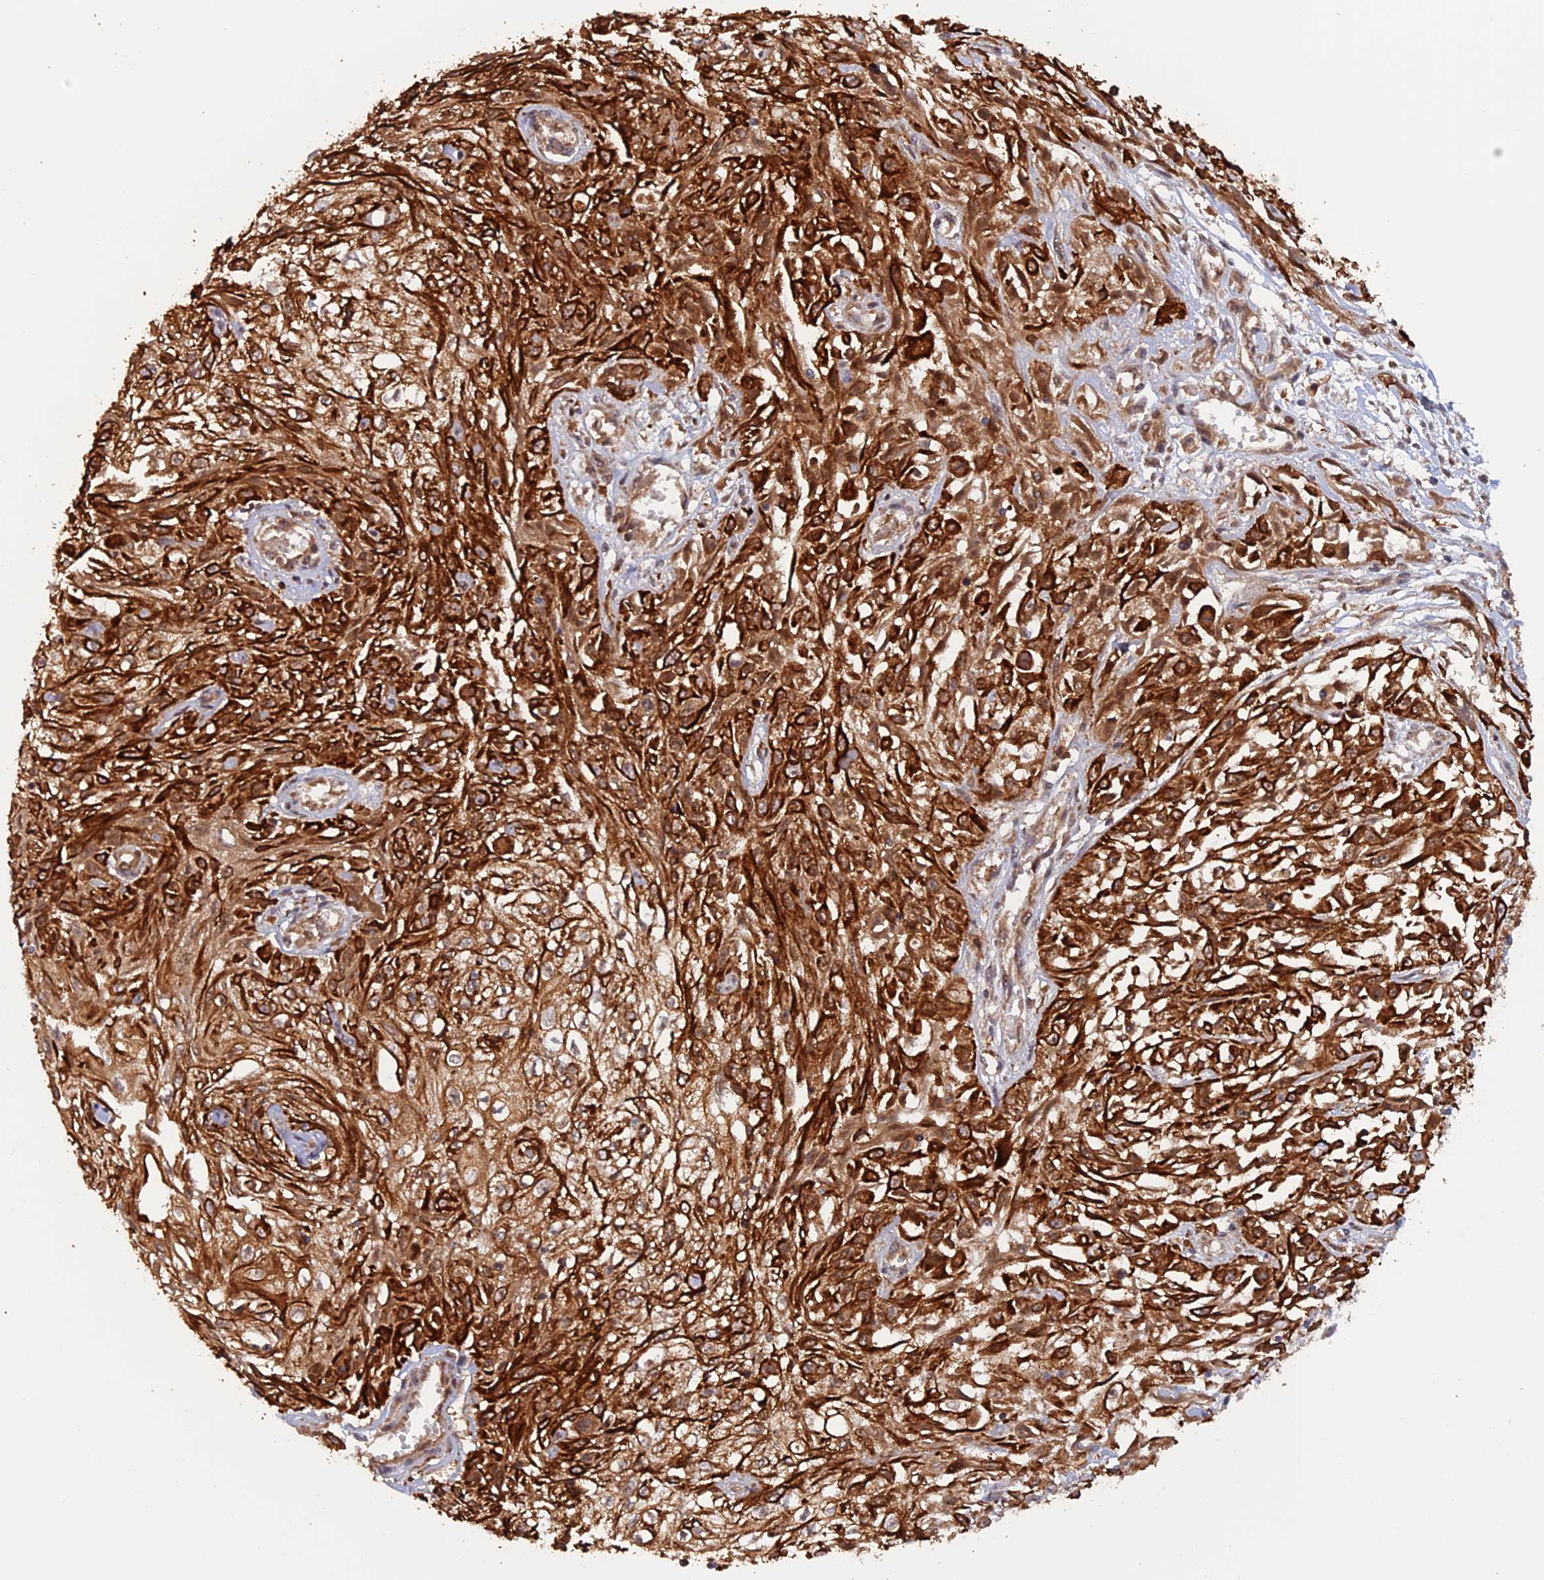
{"staining": {"intensity": "strong", "quantity": ">75%", "location": "cytoplasmic/membranous"}, "tissue": "skin cancer", "cell_type": "Tumor cells", "image_type": "cancer", "snomed": [{"axis": "morphology", "description": "Squamous cell carcinoma, NOS"}, {"axis": "morphology", "description": "Squamous cell carcinoma, metastatic, NOS"}, {"axis": "topography", "description": "Skin"}, {"axis": "topography", "description": "Lymph node"}], "caption": "Brown immunohistochemical staining in human squamous cell carcinoma (skin) reveals strong cytoplasmic/membranous expression in about >75% of tumor cells.", "gene": "DTYMK", "patient": {"sex": "male", "age": 75}}